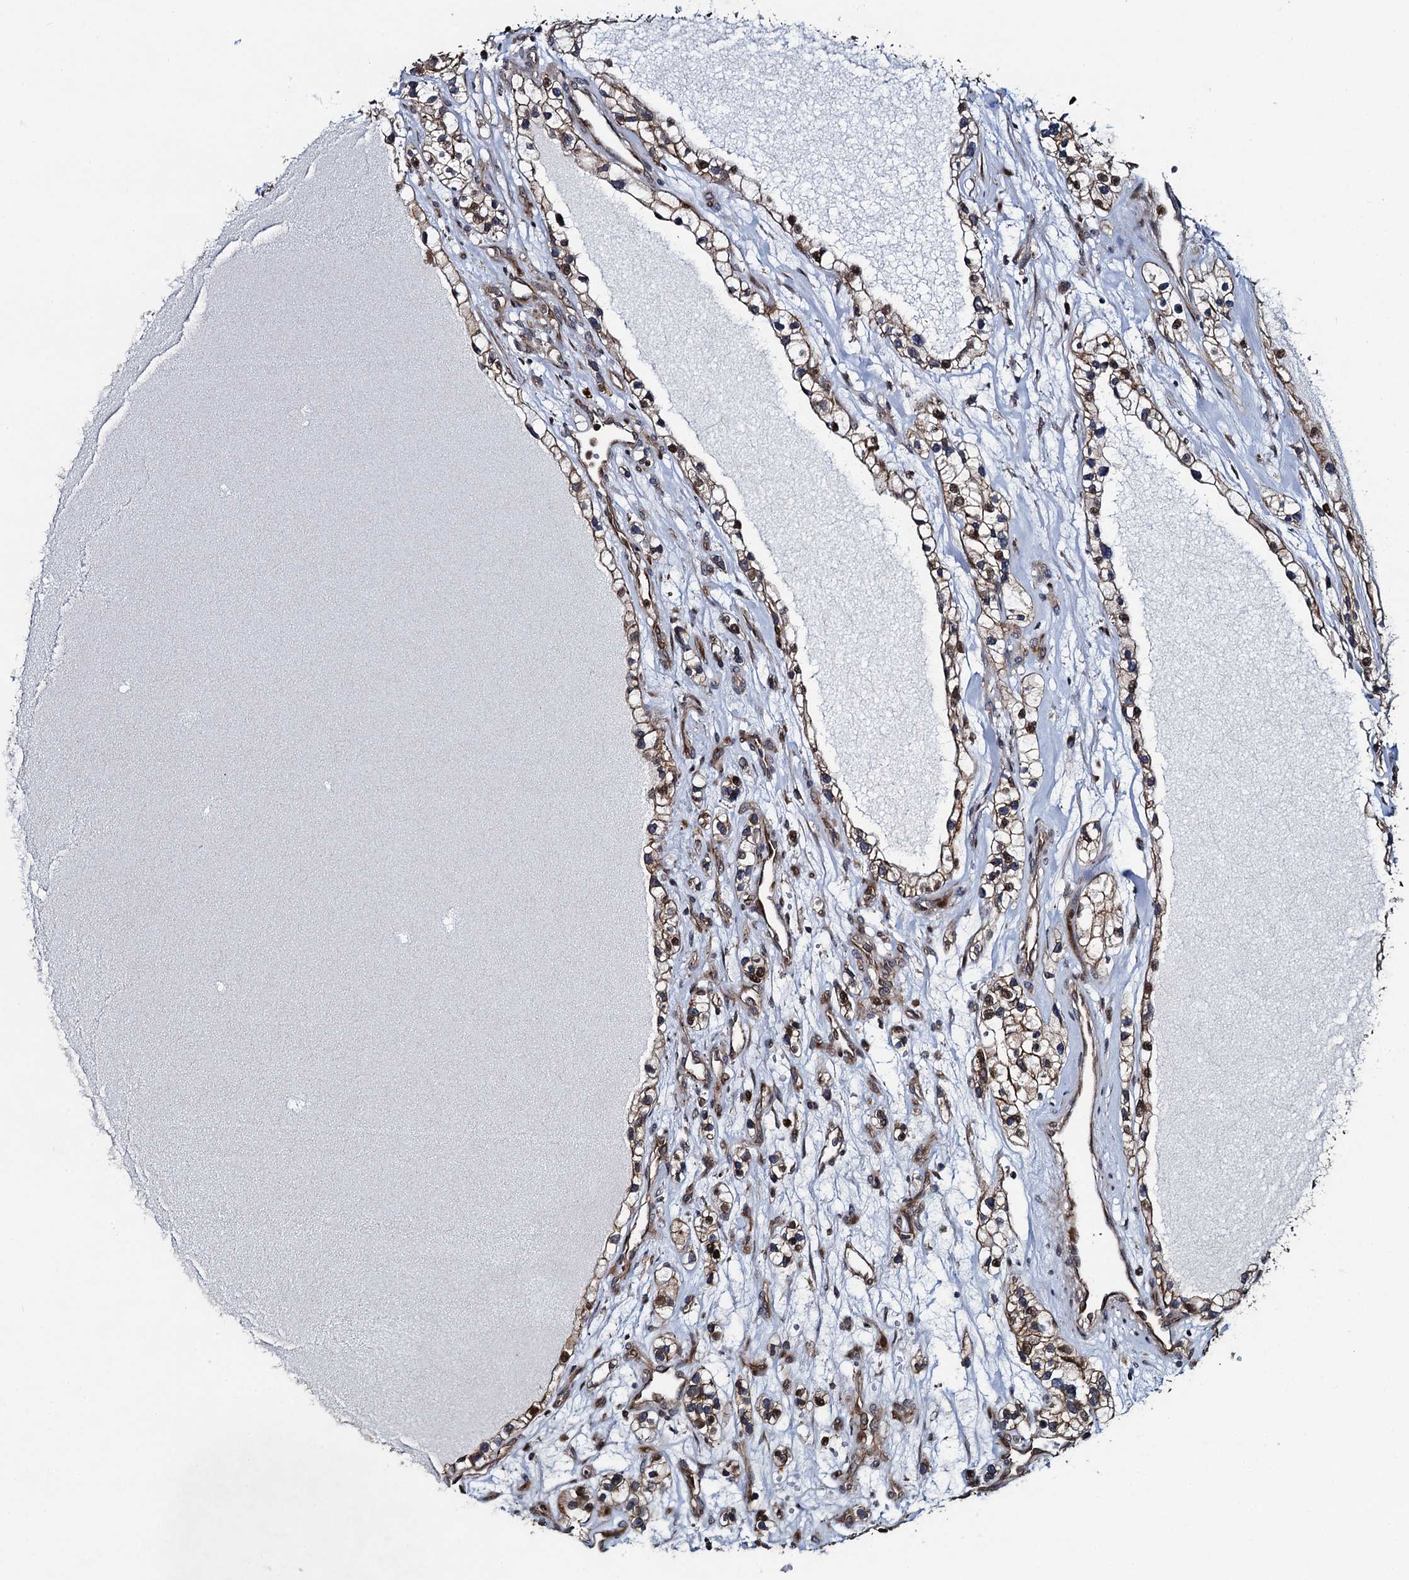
{"staining": {"intensity": "moderate", "quantity": ">75%", "location": "cytoplasmic/membranous"}, "tissue": "renal cancer", "cell_type": "Tumor cells", "image_type": "cancer", "snomed": [{"axis": "morphology", "description": "Adenocarcinoma, NOS"}, {"axis": "topography", "description": "Kidney"}], "caption": "High-magnification brightfield microscopy of renal adenocarcinoma stained with DAB (brown) and counterstained with hematoxylin (blue). tumor cells exhibit moderate cytoplasmic/membranous expression is present in approximately>75% of cells.", "gene": "ATOSA", "patient": {"sex": "female", "age": 57}}